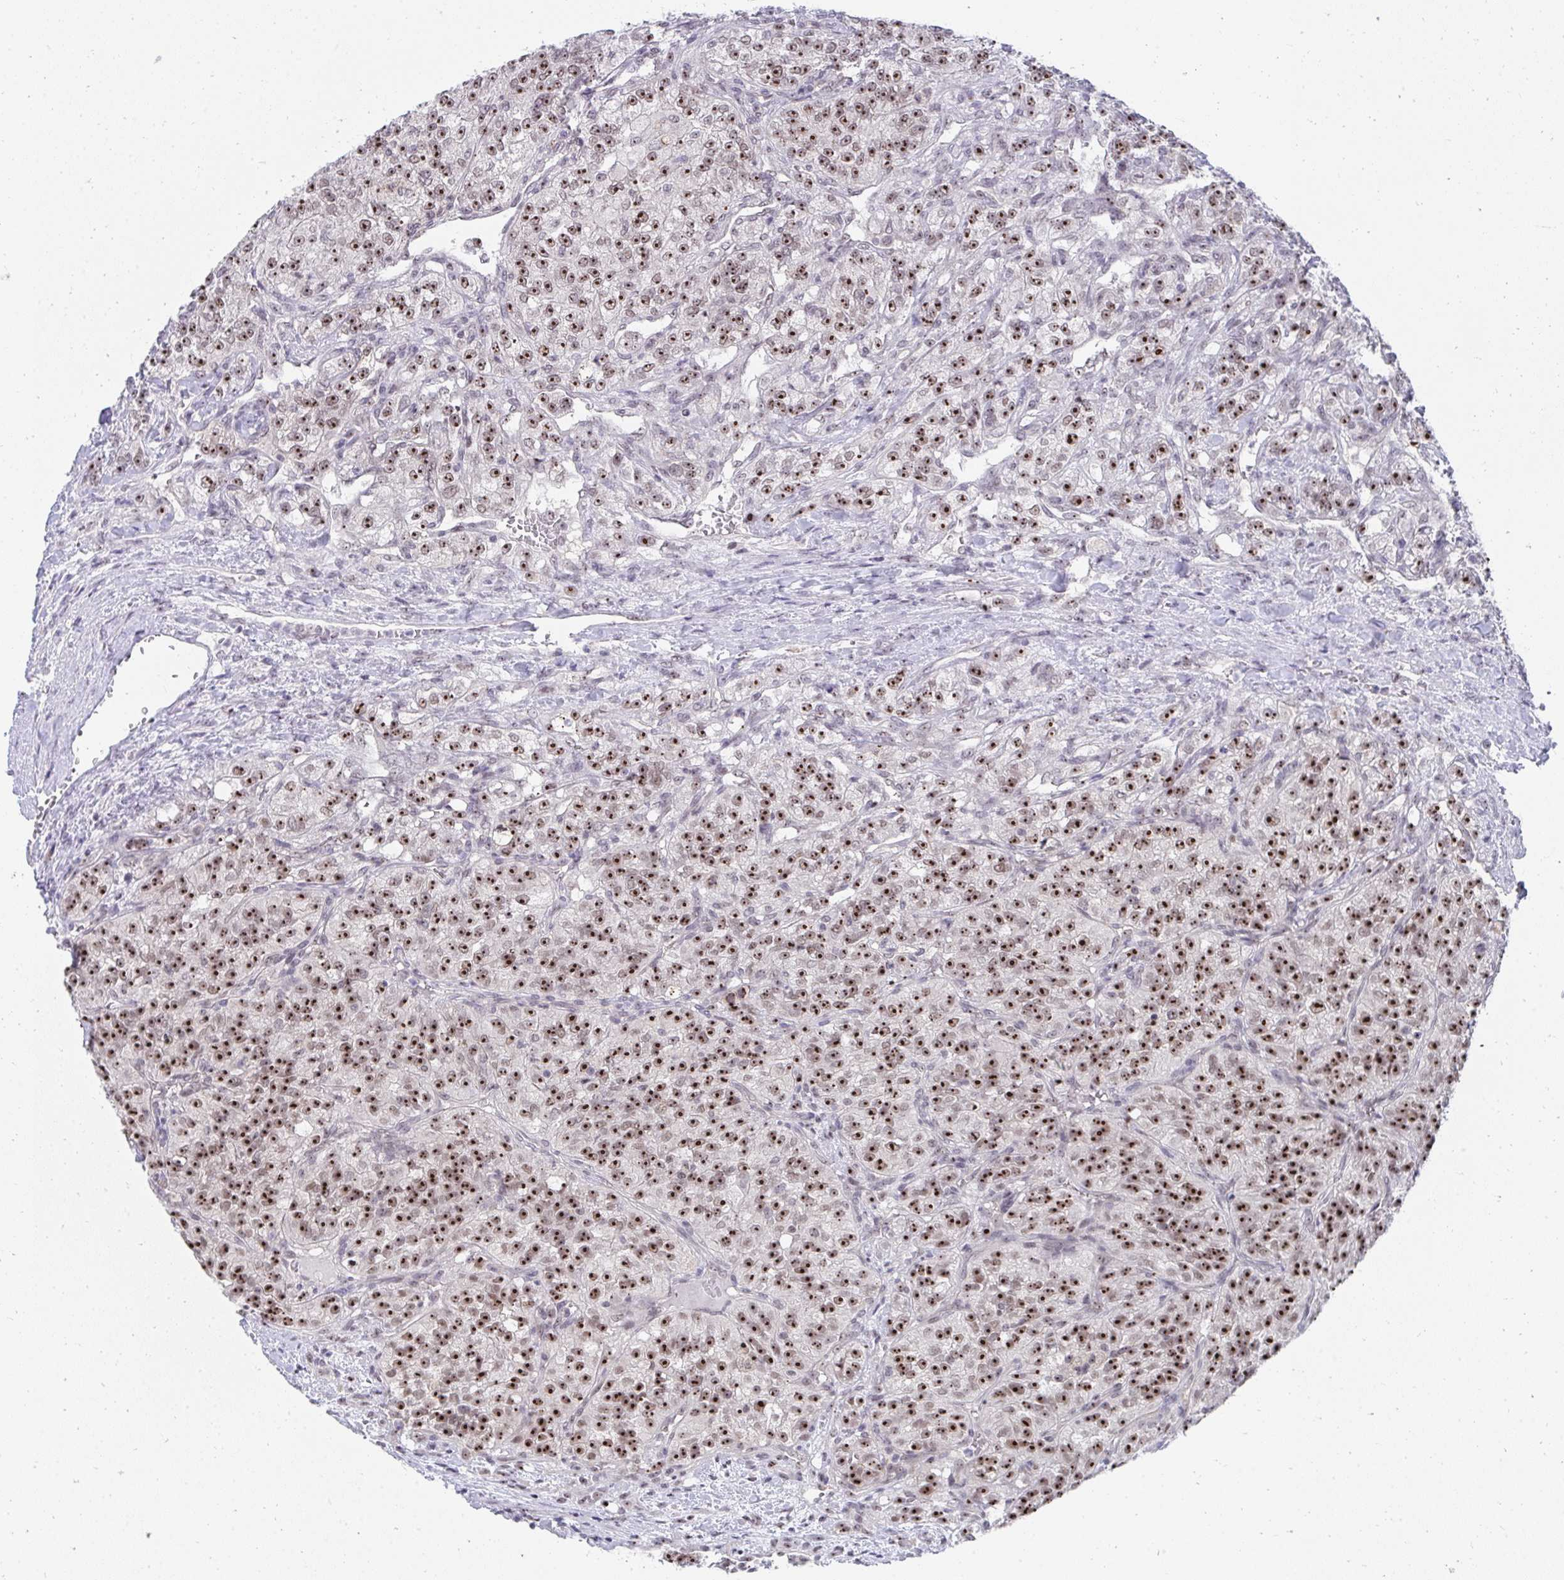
{"staining": {"intensity": "strong", "quantity": ">75%", "location": "nuclear"}, "tissue": "renal cancer", "cell_type": "Tumor cells", "image_type": "cancer", "snomed": [{"axis": "morphology", "description": "Adenocarcinoma, NOS"}, {"axis": "topography", "description": "Kidney"}], "caption": "Immunohistochemical staining of human renal cancer demonstrates high levels of strong nuclear staining in about >75% of tumor cells.", "gene": "HIRA", "patient": {"sex": "female", "age": 63}}